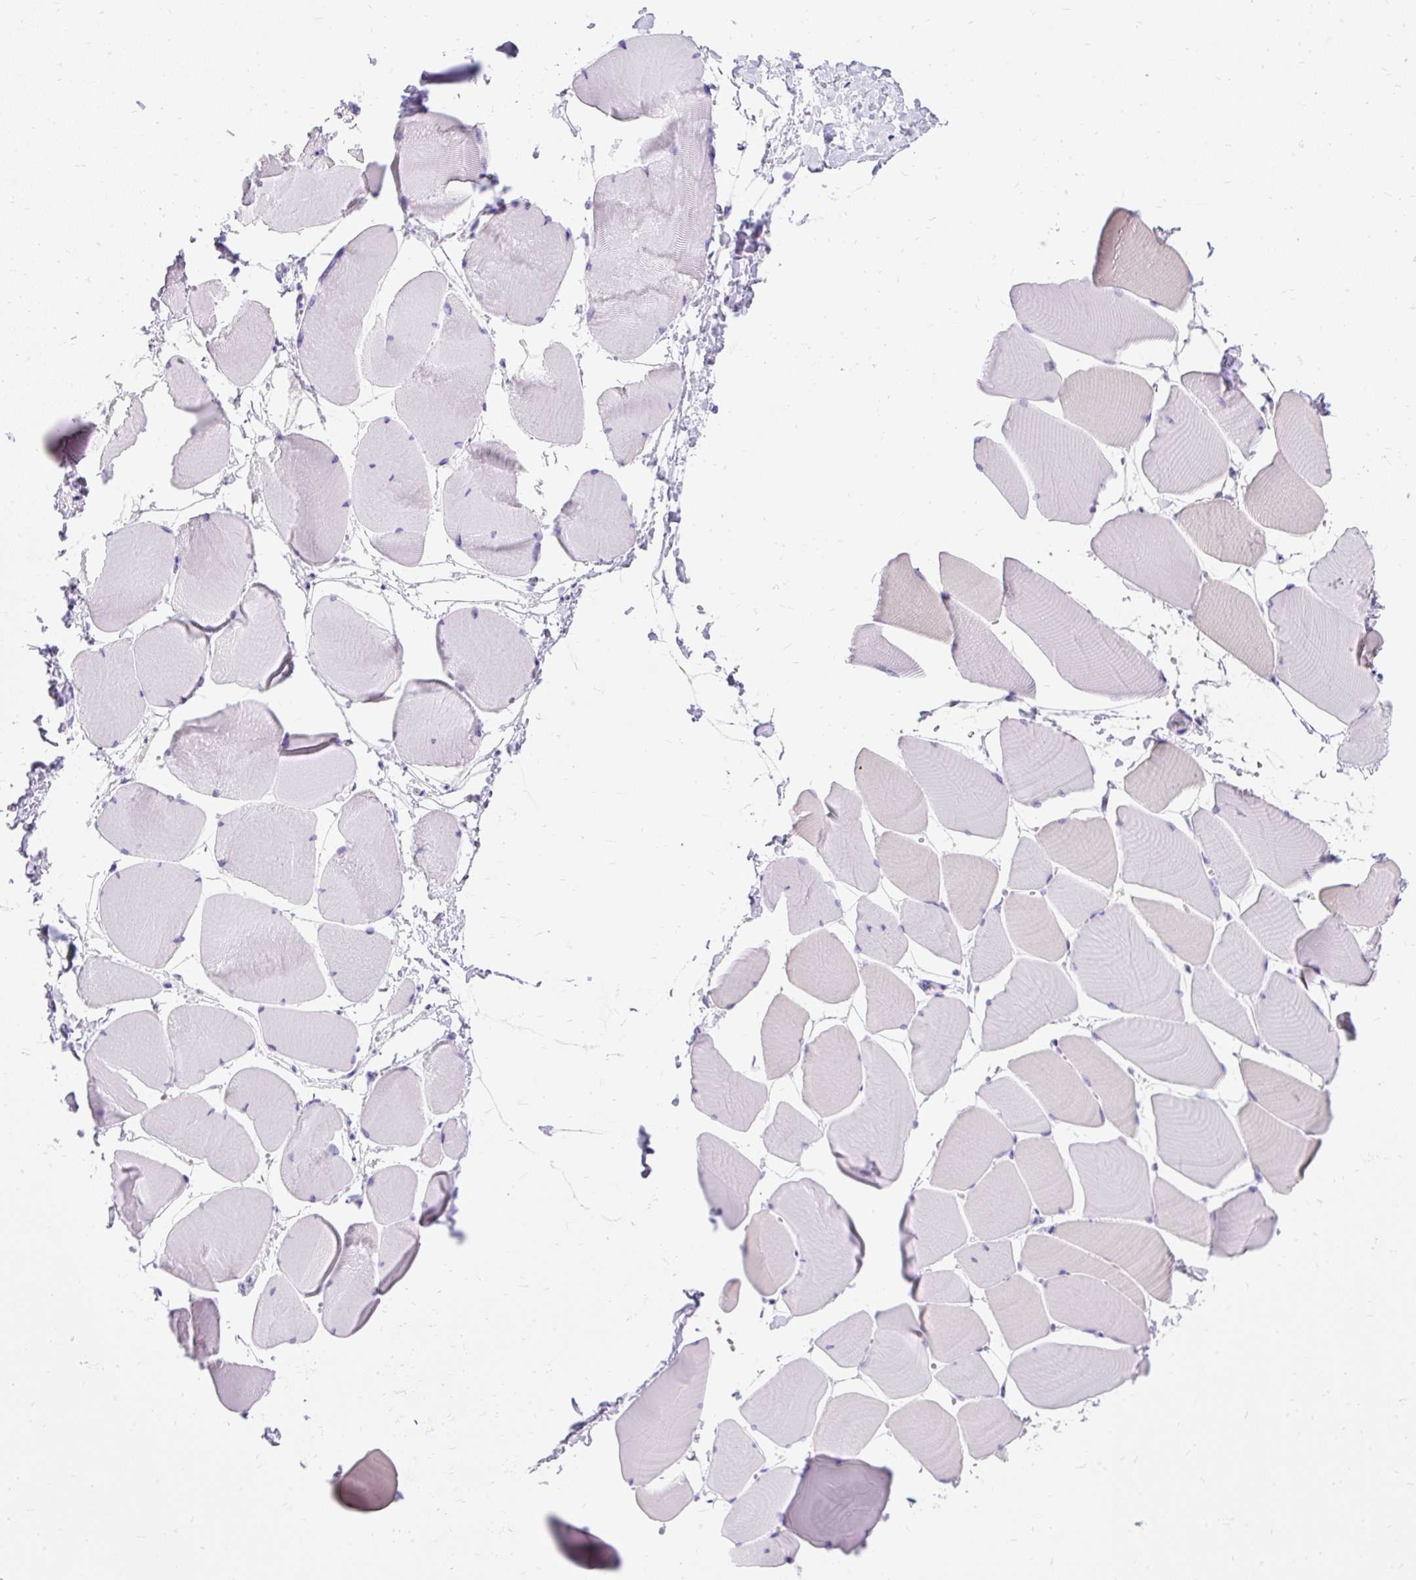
{"staining": {"intensity": "negative", "quantity": "none", "location": "none"}, "tissue": "skeletal muscle", "cell_type": "Myocytes", "image_type": "normal", "snomed": [{"axis": "morphology", "description": "Normal tissue, NOS"}, {"axis": "topography", "description": "Skeletal muscle"}], "caption": "DAB (3,3'-diaminobenzidine) immunohistochemical staining of unremarkable skeletal muscle exhibits no significant positivity in myocytes.", "gene": "PVALB", "patient": {"sex": "male", "age": 25}}